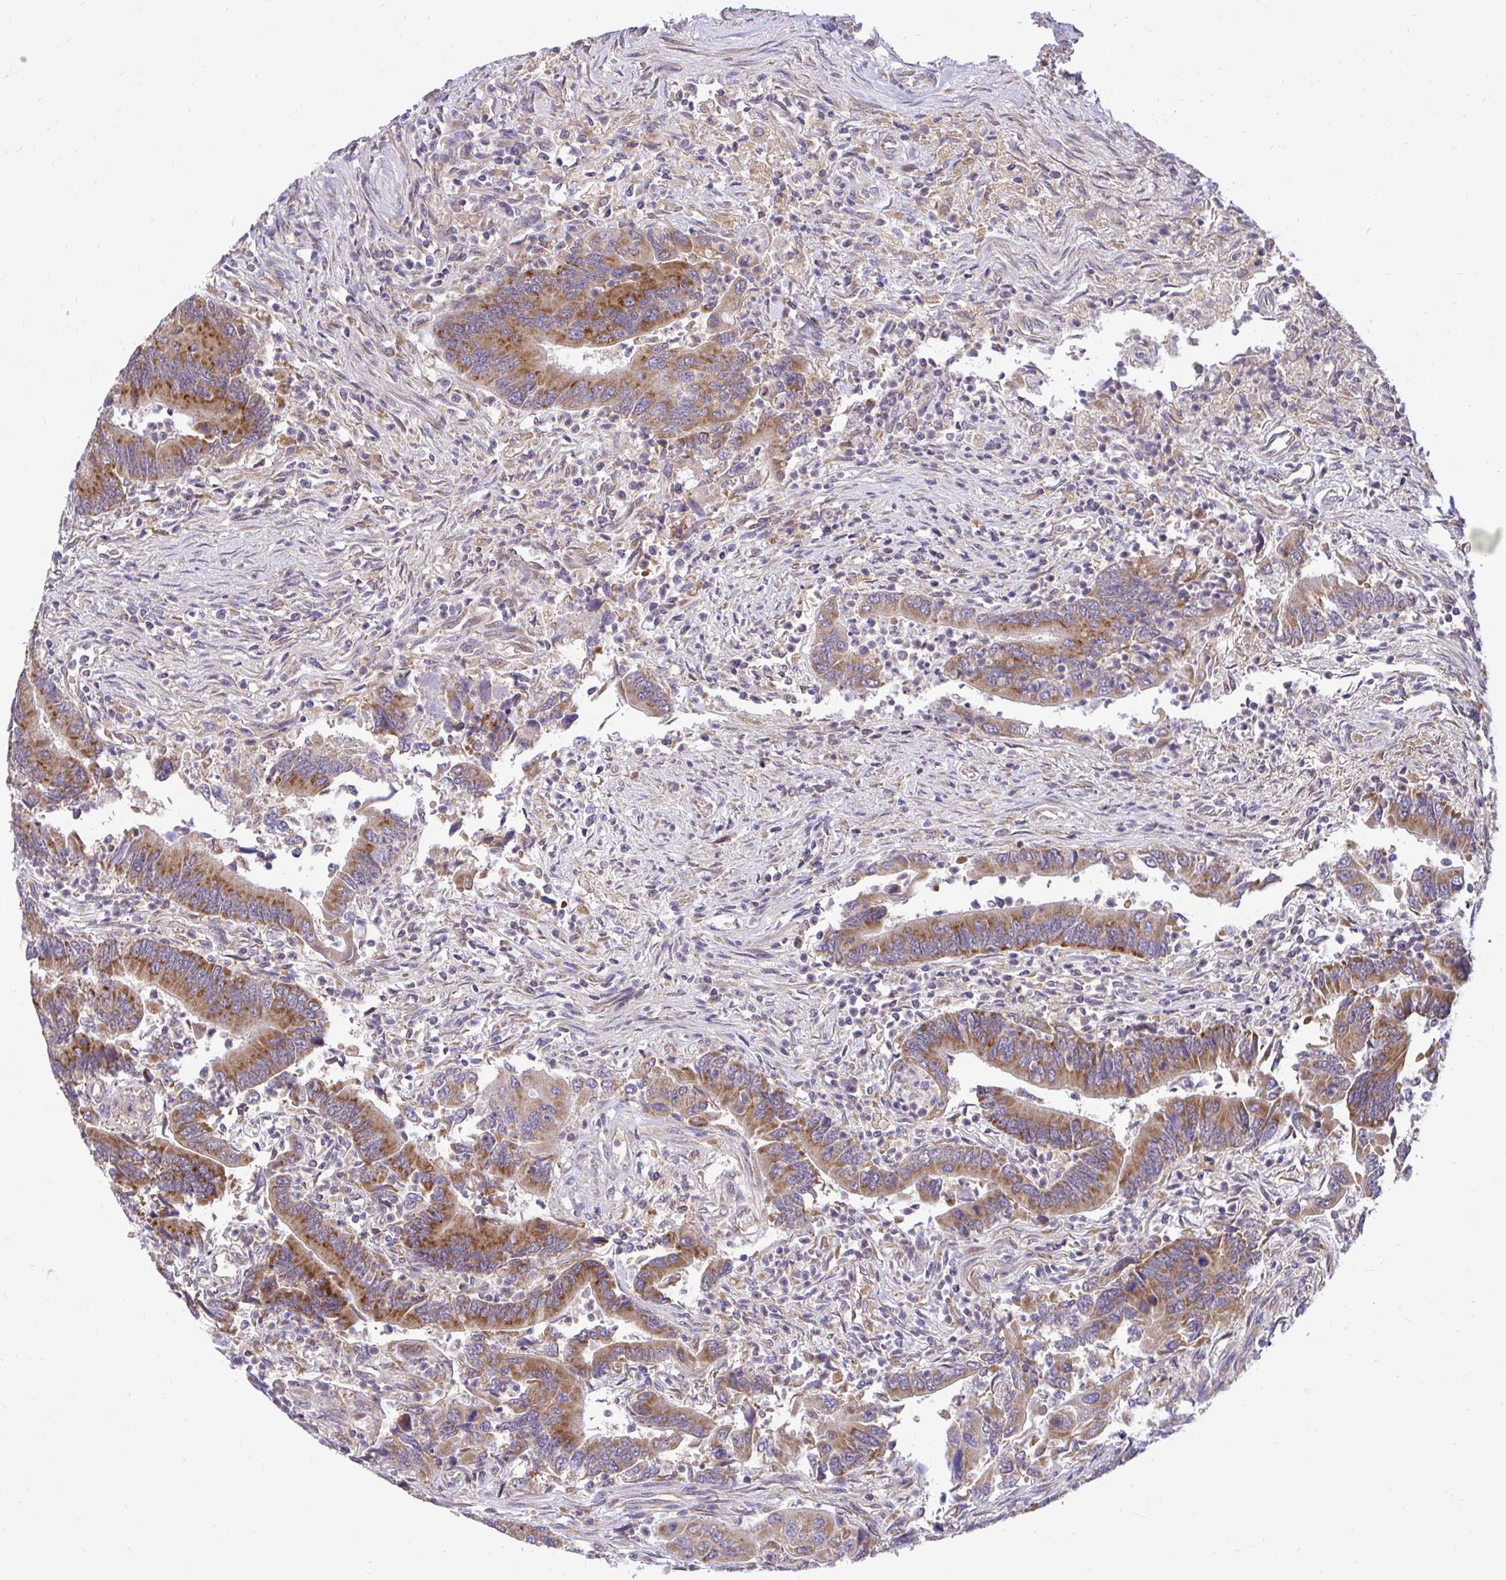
{"staining": {"intensity": "moderate", "quantity": ">75%", "location": "cytoplasmic/membranous"}, "tissue": "colorectal cancer", "cell_type": "Tumor cells", "image_type": "cancer", "snomed": [{"axis": "morphology", "description": "Adenocarcinoma, NOS"}, {"axis": "topography", "description": "Colon"}], "caption": "Colorectal adenocarcinoma was stained to show a protein in brown. There is medium levels of moderate cytoplasmic/membranous expression in about >75% of tumor cells.", "gene": "VTI1B", "patient": {"sex": "female", "age": 67}}